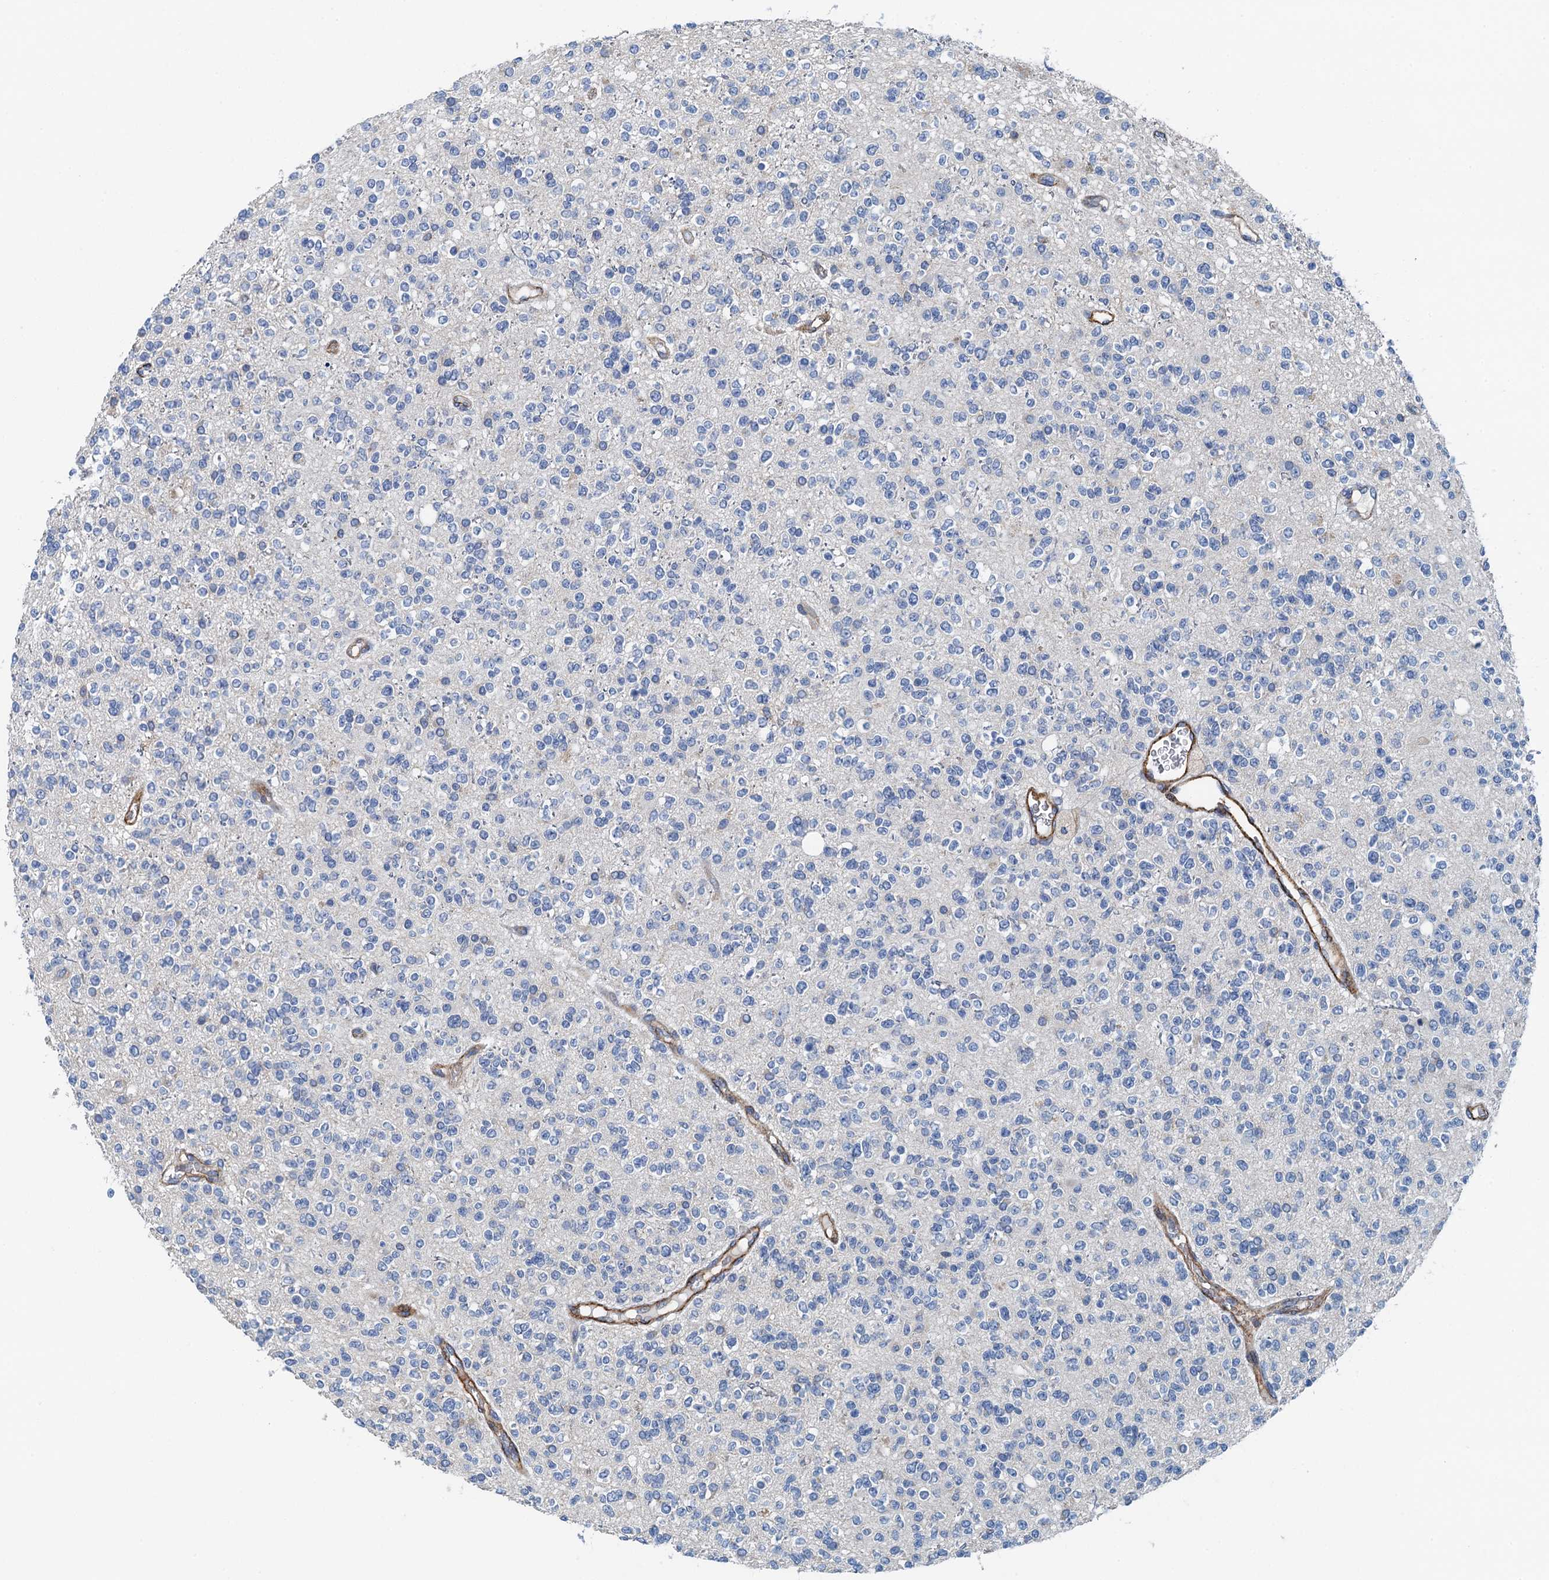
{"staining": {"intensity": "negative", "quantity": "none", "location": "none"}, "tissue": "glioma", "cell_type": "Tumor cells", "image_type": "cancer", "snomed": [{"axis": "morphology", "description": "Glioma, malignant, High grade"}, {"axis": "topography", "description": "Brain"}], "caption": "Immunohistochemical staining of malignant high-grade glioma exhibits no significant staining in tumor cells.", "gene": "PPP1R14D", "patient": {"sex": "male", "age": 34}}